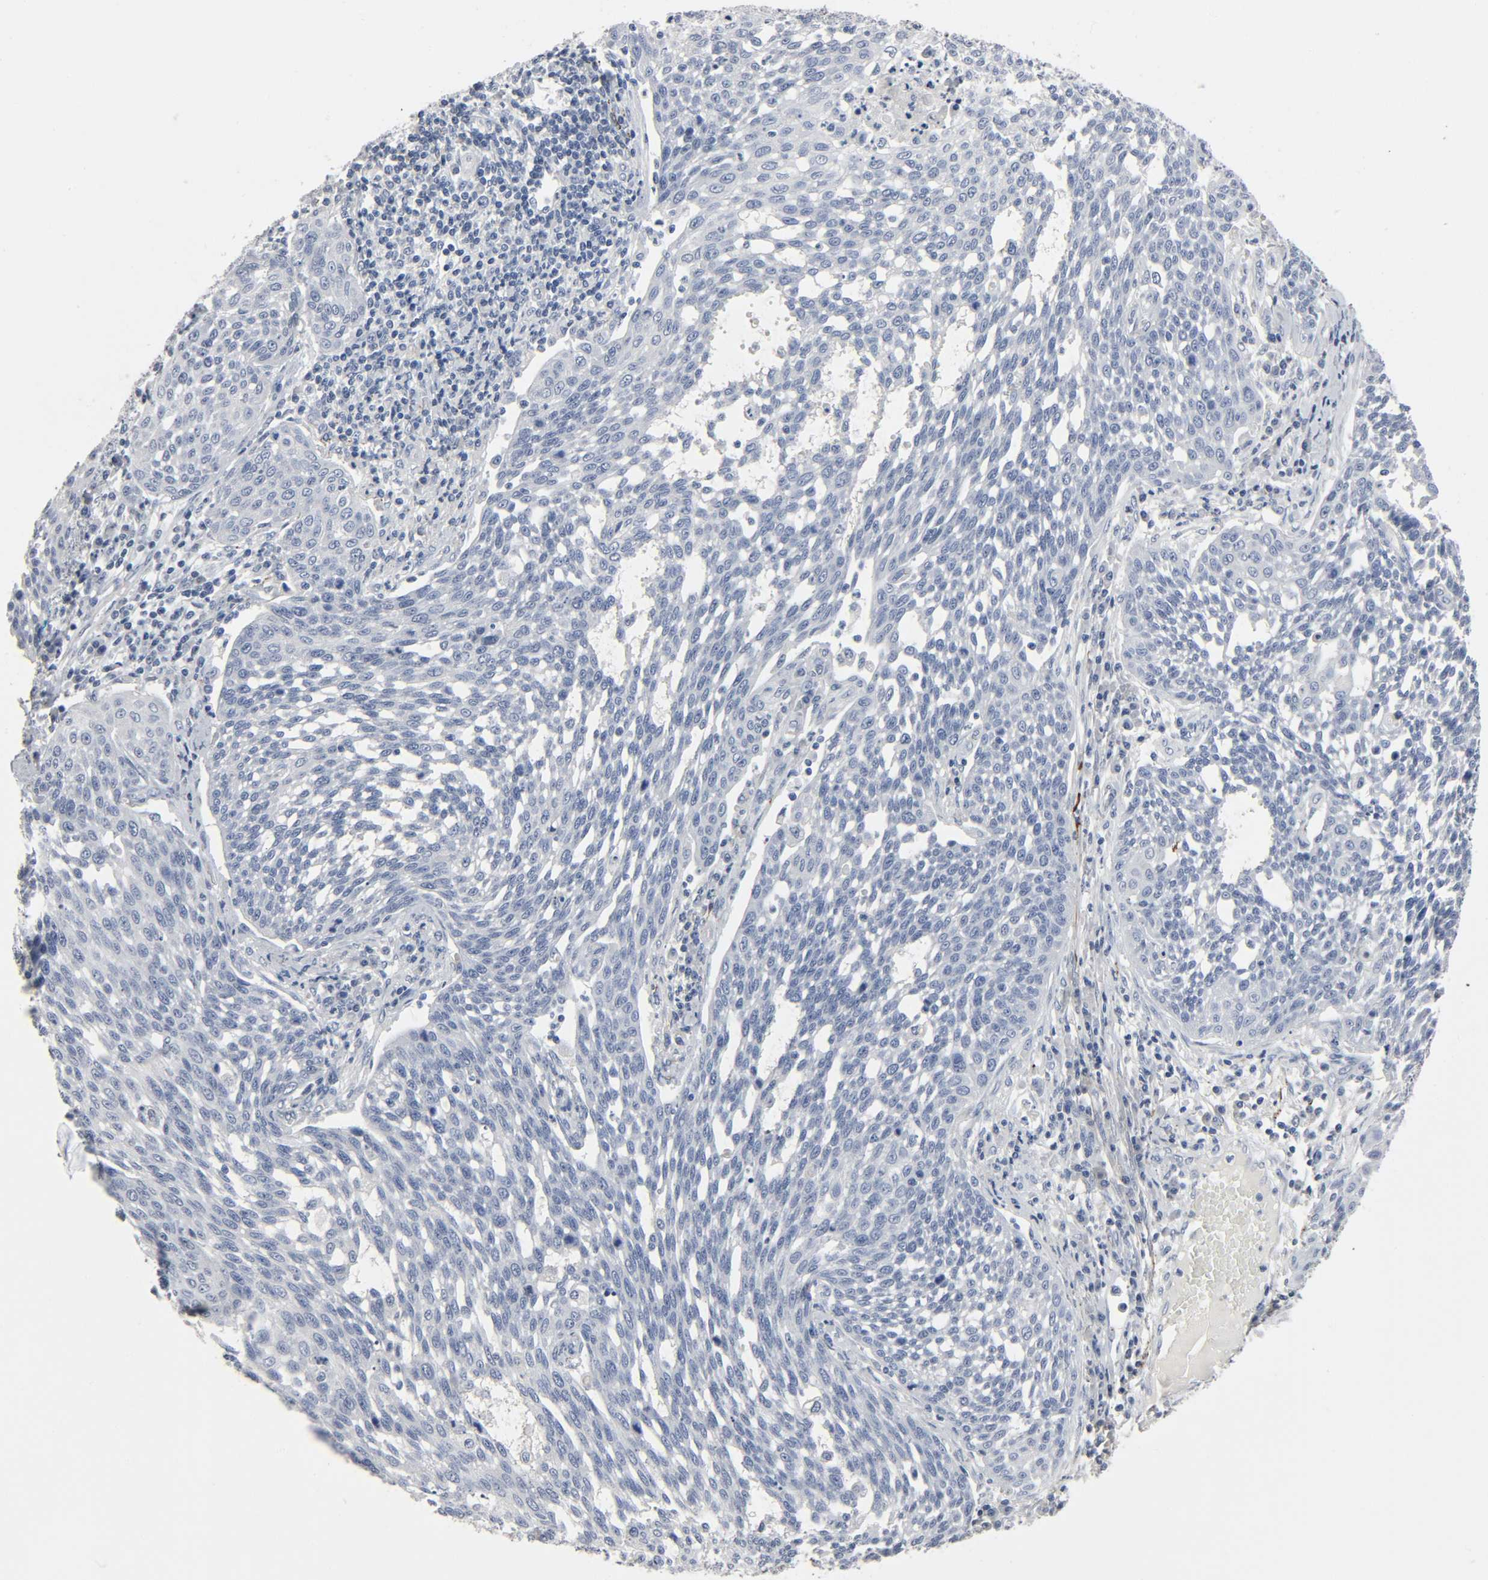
{"staining": {"intensity": "negative", "quantity": "none", "location": "none"}, "tissue": "cervical cancer", "cell_type": "Tumor cells", "image_type": "cancer", "snomed": [{"axis": "morphology", "description": "Squamous cell carcinoma, NOS"}, {"axis": "topography", "description": "Cervix"}], "caption": "This histopathology image is of cervical squamous cell carcinoma stained with immunohistochemistry to label a protein in brown with the nuclei are counter-stained blue. There is no staining in tumor cells. Nuclei are stained in blue.", "gene": "FBLN5", "patient": {"sex": "female", "age": 34}}